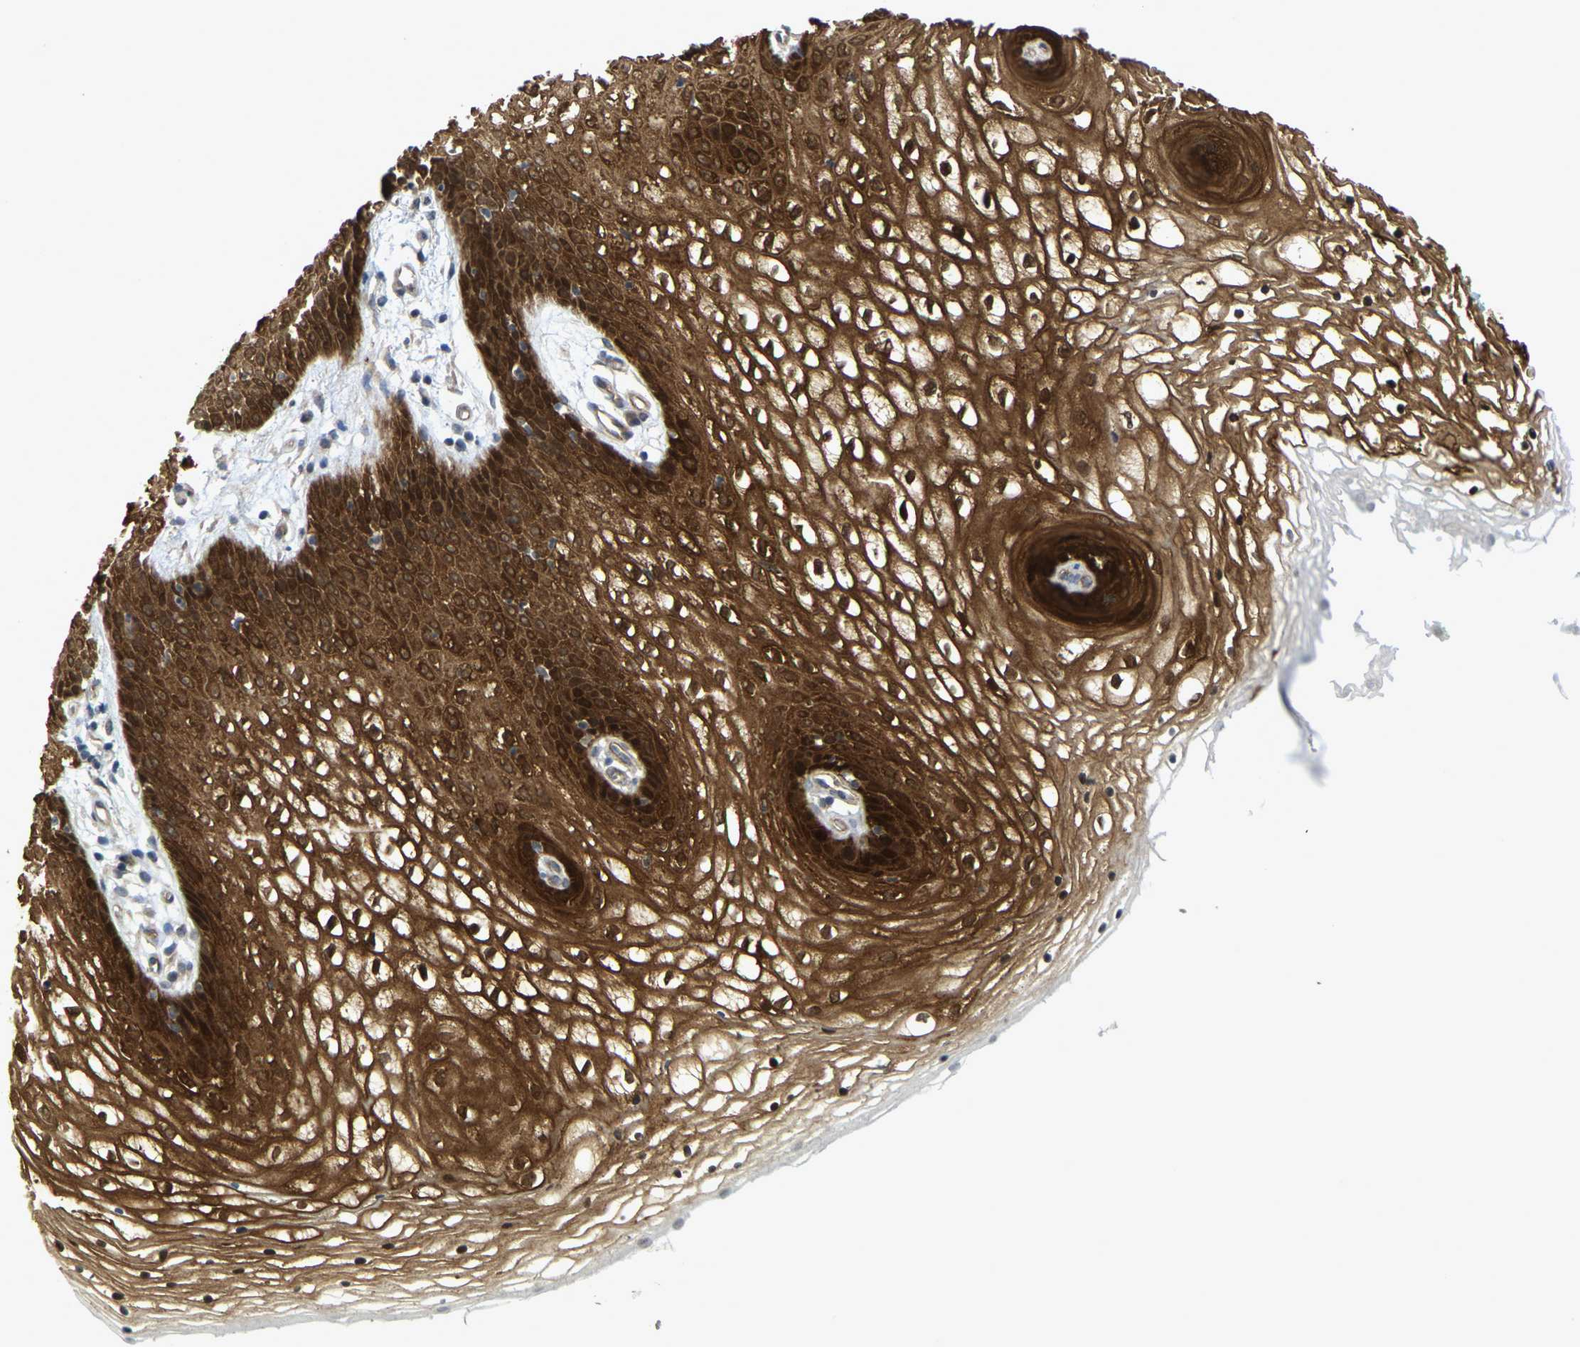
{"staining": {"intensity": "strong", "quantity": ">75%", "location": "cytoplasmic/membranous"}, "tissue": "vagina", "cell_type": "Squamous epithelial cells", "image_type": "normal", "snomed": [{"axis": "morphology", "description": "Normal tissue, NOS"}, {"axis": "topography", "description": "Vagina"}], "caption": "Protein expression analysis of normal vagina displays strong cytoplasmic/membranous expression in approximately >75% of squamous epithelial cells. (Brightfield microscopy of DAB IHC at high magnification).", "gene": "SERPINB5", "patient": {"sex": "female", "age": 34}}